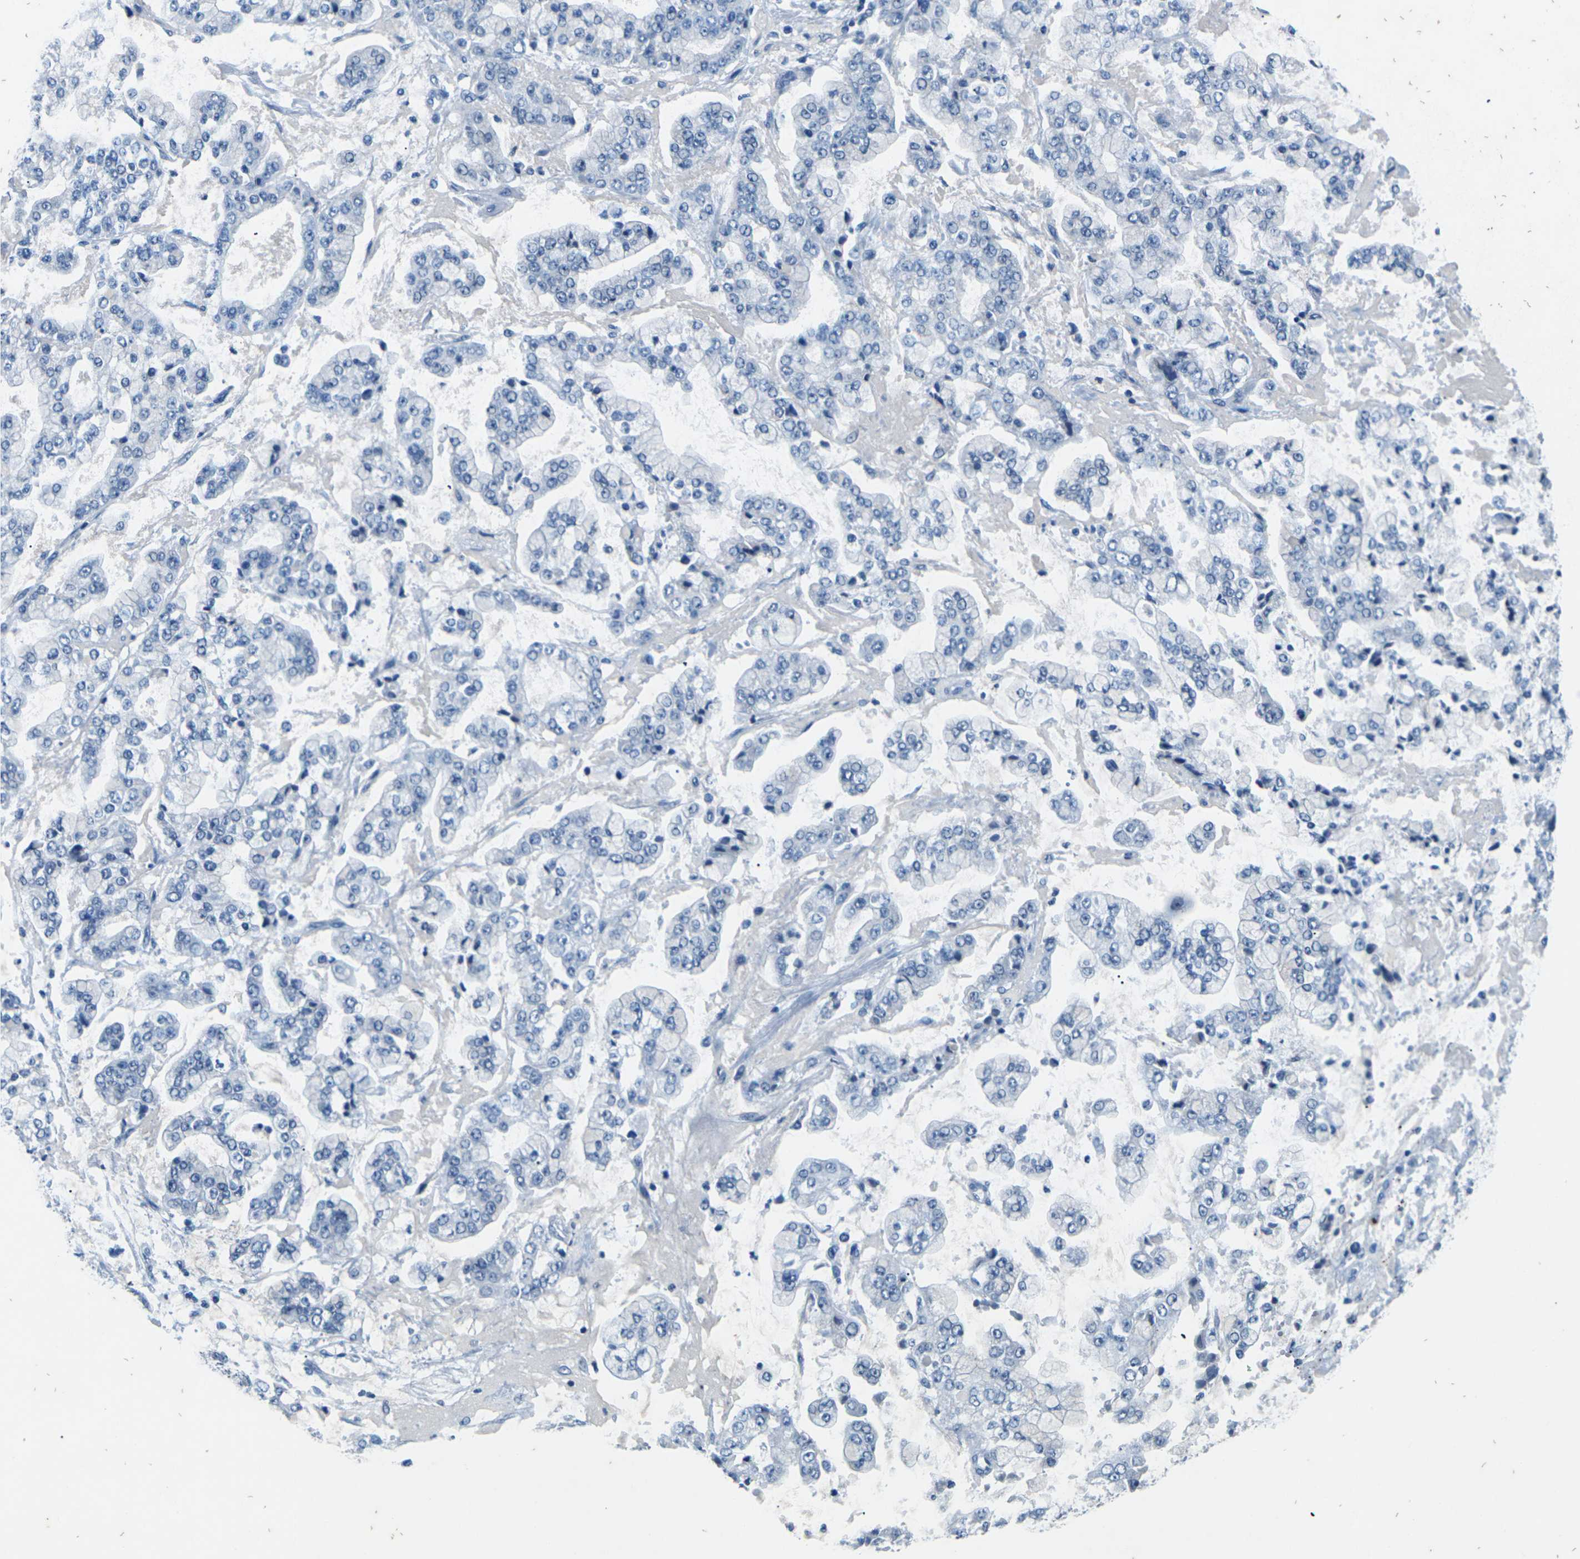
{"staining": {"intensity": "negative", "quantity": "none", "location": "none"}, "tissue": "stomach cancer", "cell_type": "Tumor cells", "image_type": "cancer", "snomed": [{"axis": "morphology", "description": "Adenocarcinoma, NOS"}, {"axis": "topography", "description": "Stomach"}], "caption": "Immunohistochemistry of stomach cancer (adenocarcinoma) shows no positivity in tumor cells.", "gene": "UMOD", "patient": {"sex": "male", "age": 76}}